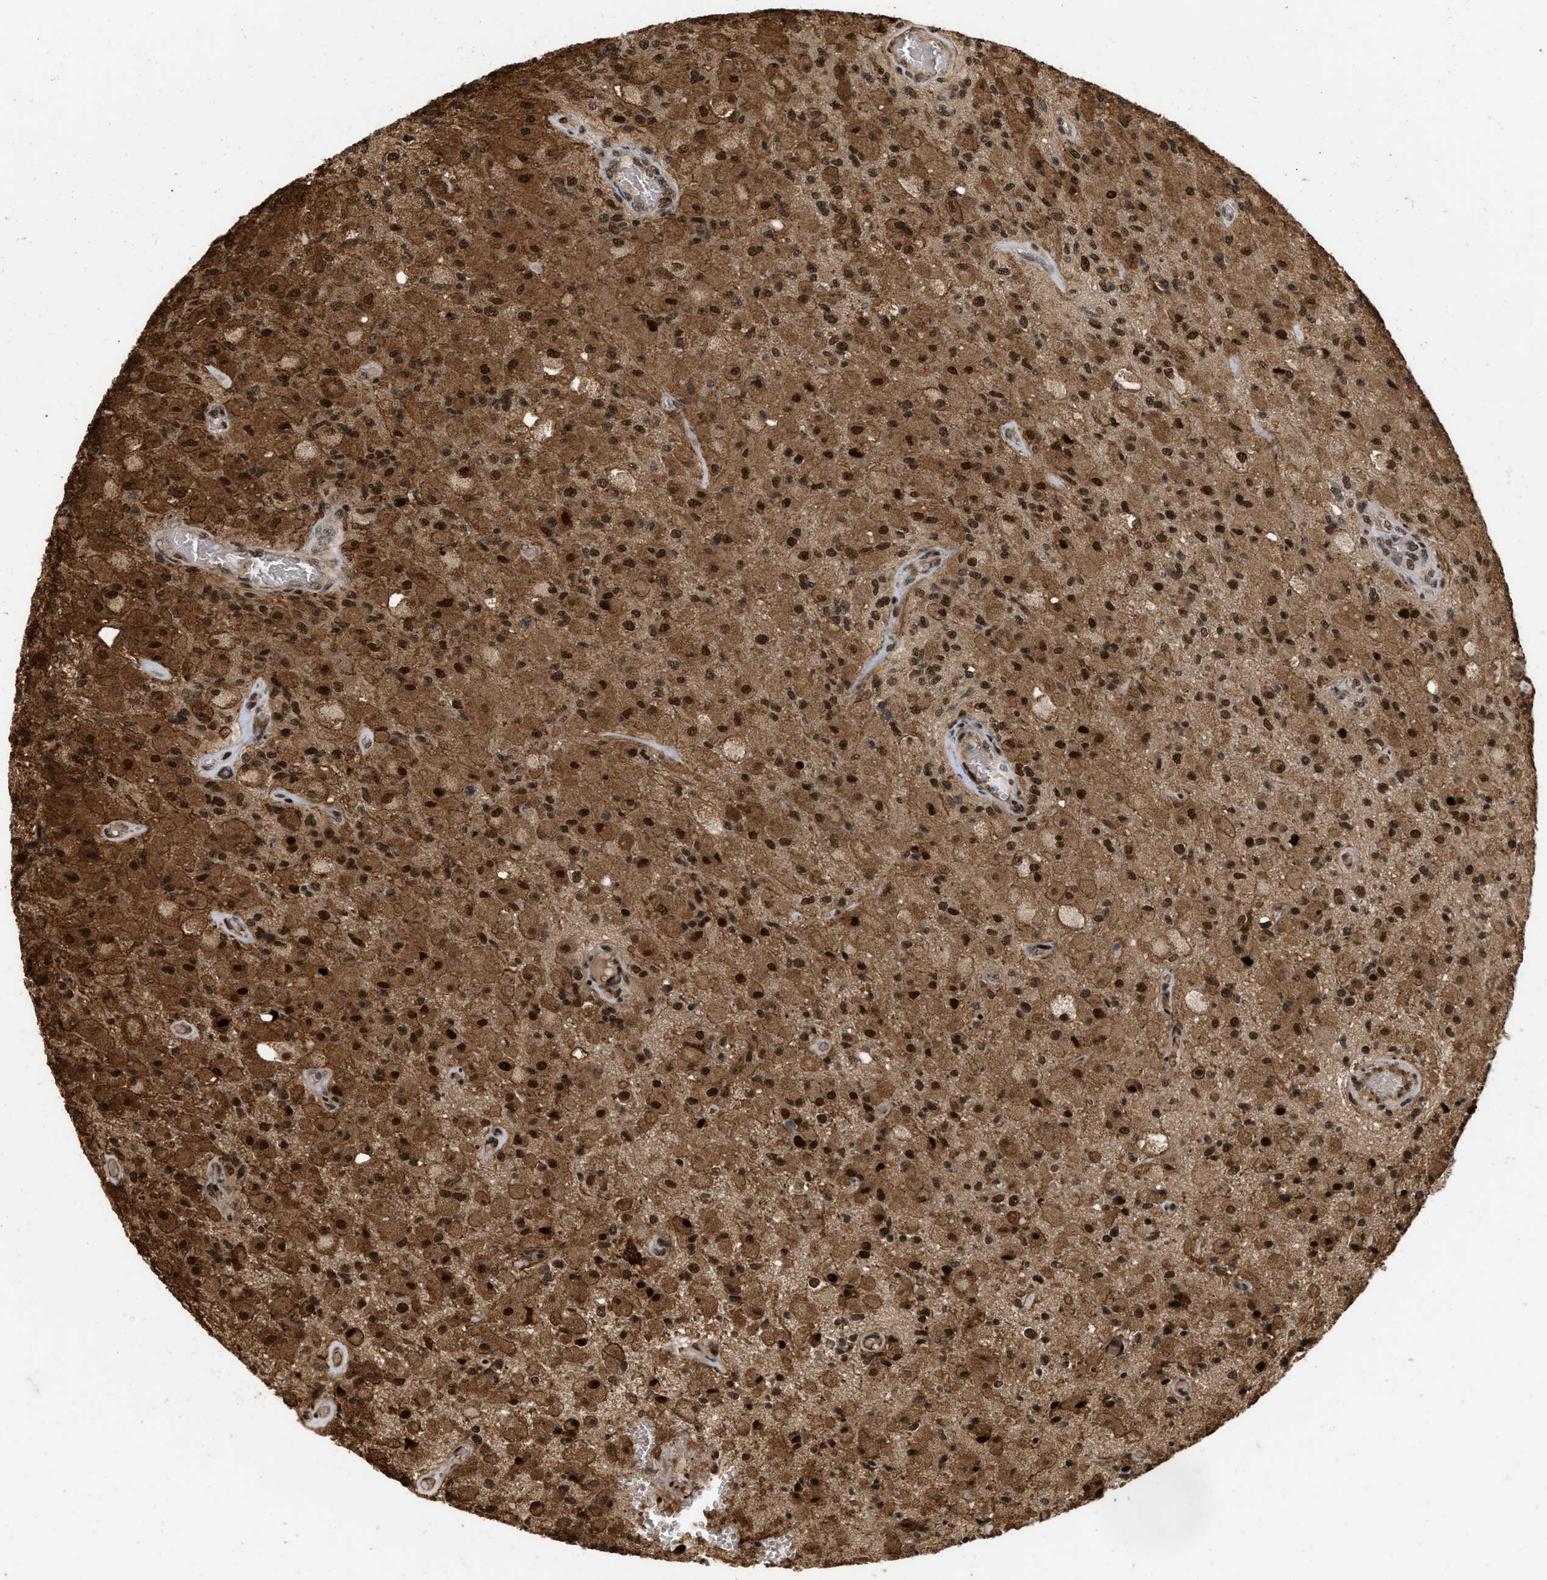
{"staining": {"intensity": "strong", "quantity": ">75%", "location": "cytoplasmic/membranous,nuclear"}, "tissue": "glioma", "cell_type": "Tumor cells", "image_type": "cancer", "snomed": [{"axis": "morphology", "description": "Normal tissue, NOS"}, {"axis": "morphology", "description": "Glioma, malignant, High grade"}, {"axis": "topography", "description": "Cerebral cortex"}], "caption": "This is an image of immunohistochemistry staining of high-grade glioma (malignant), which shows strong expression in the cytoplasmic/membranous and nuclear of tumor cells.", "gene": "ANKRD11", "patient": {"sex": "male", "age": 77}}